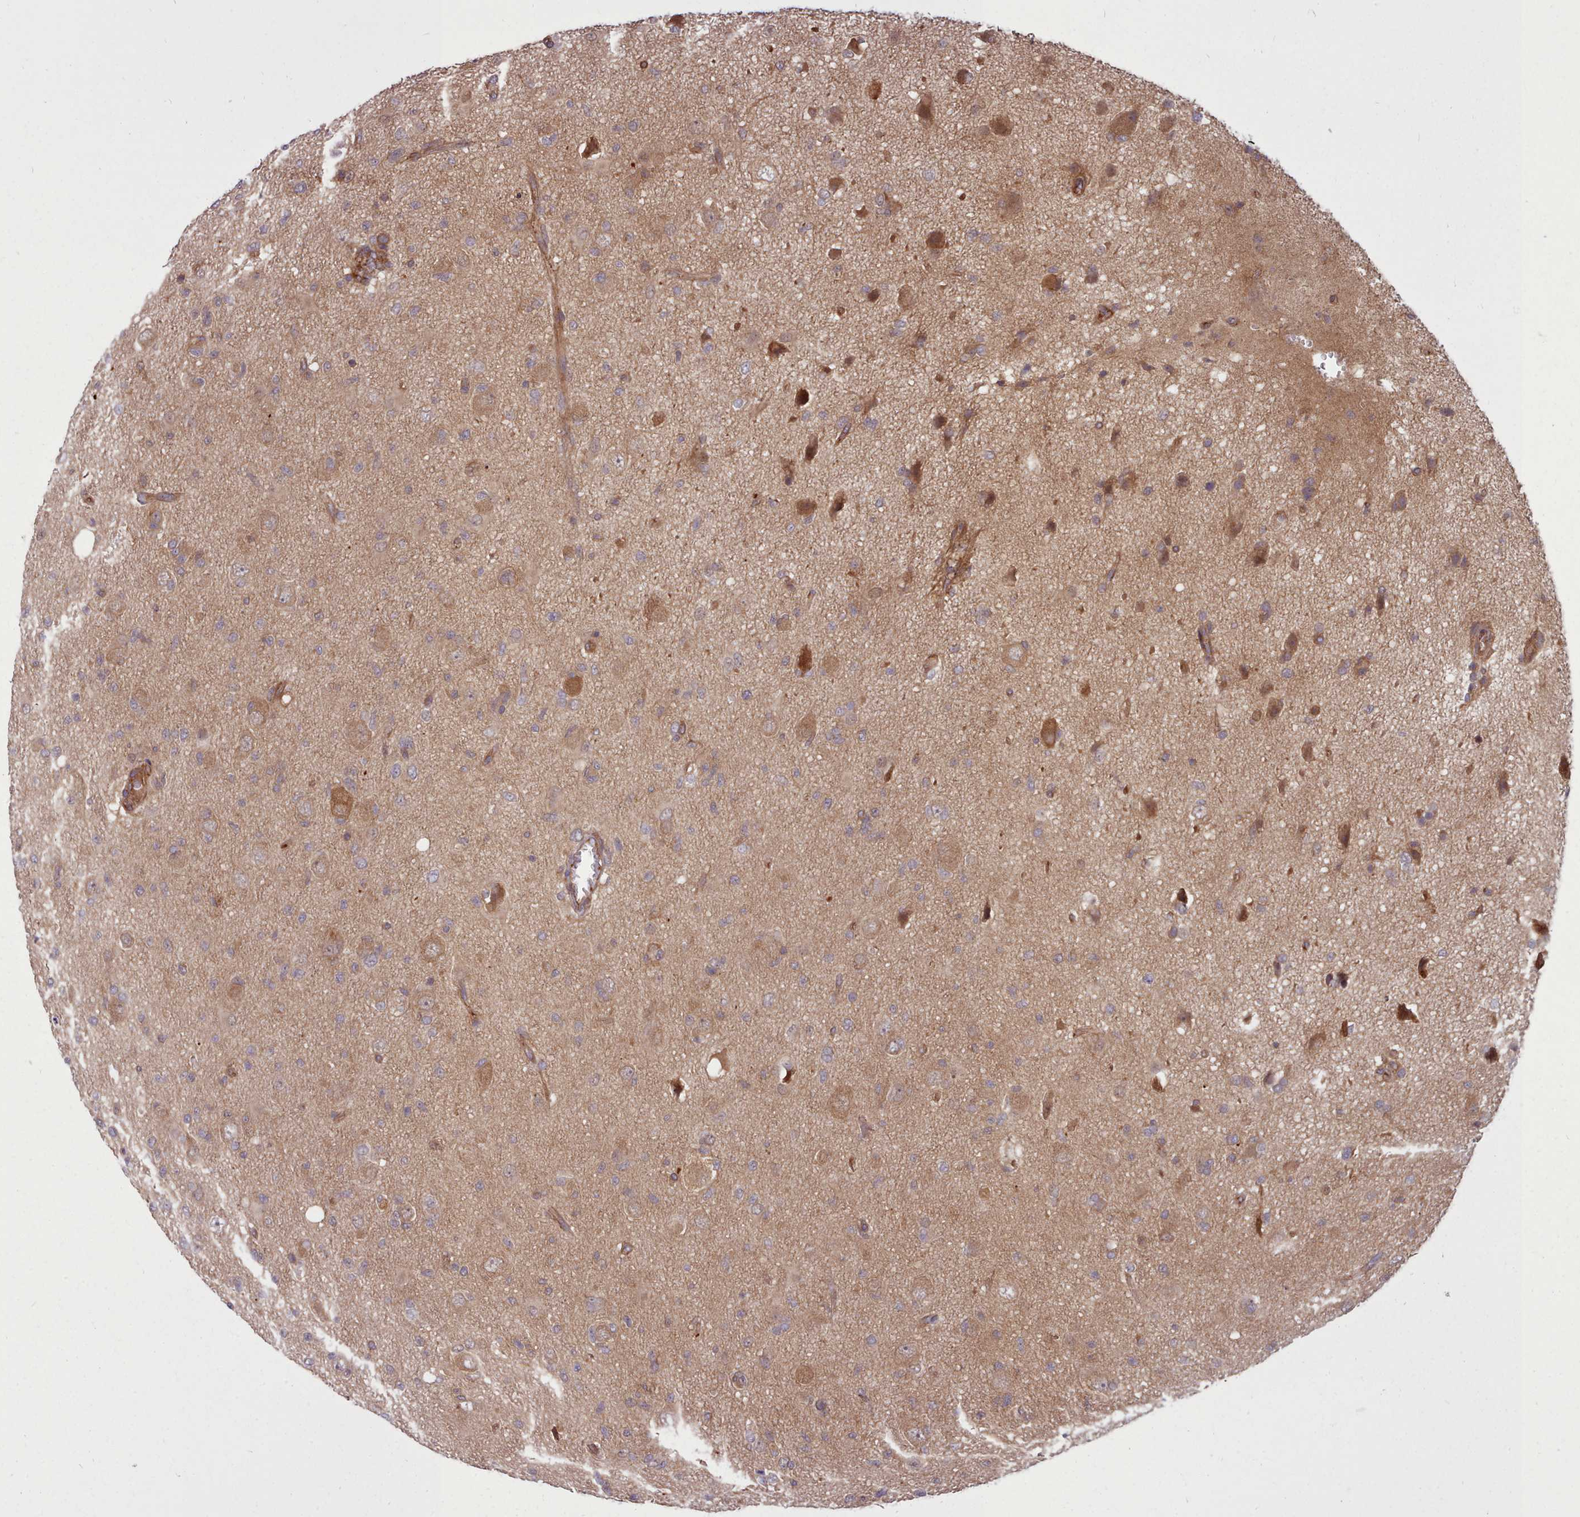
{"staining": {"intensity": "moderate", "quantity": "25%-75%", "location": "cytoplasmic/membranous"}, "tissue": "glioma", "cell_type": "Tumor cells", "image_type": "cancer", "snomed": [{"axis": "morphology", "description": "Glioma, malignant, High grade"}, {"axis": "topography", "description": "Brain"}], "caption": "DAB immunohistochemical staining of malignant glioma (high-grade) reveals moderate cytoplasmic/membranous protein staining in approximately 25%-75% of tumor cells.", "gene": "STUB1", "patient": {"sex": "female", "age": 57}}